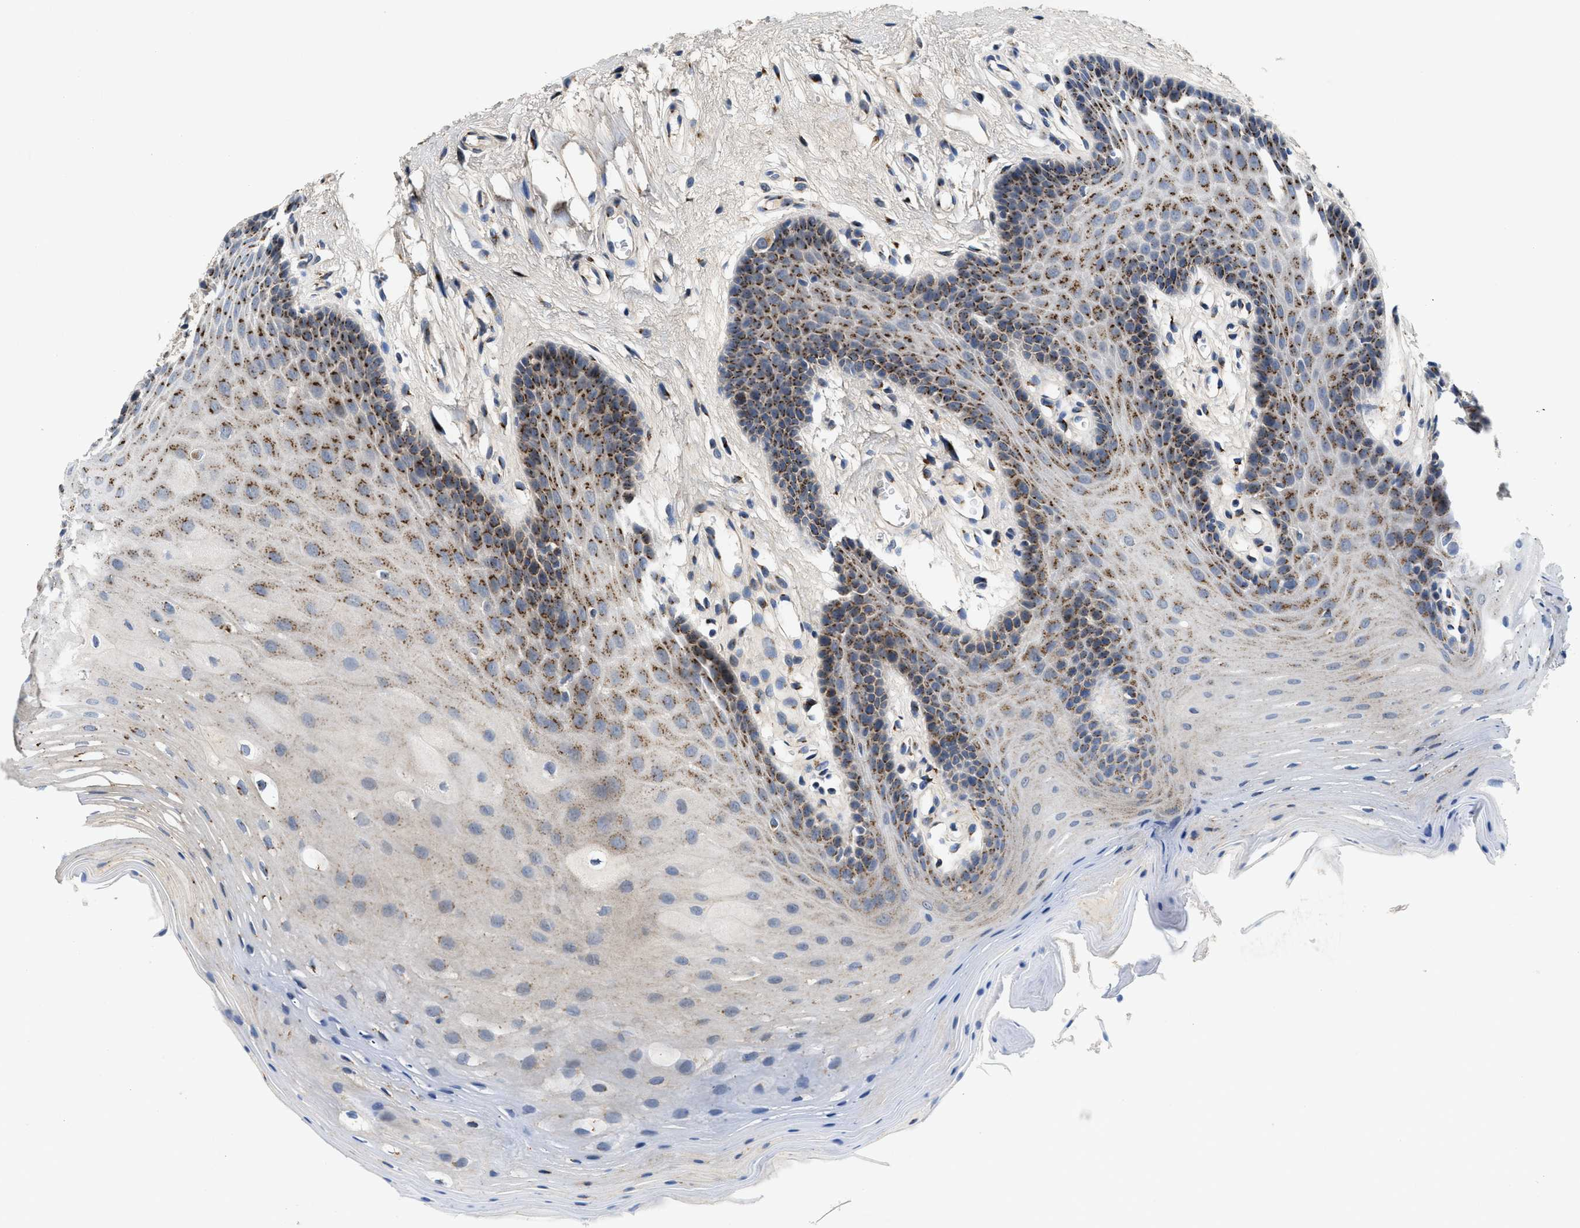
{"staining": {"intensity": "moderate", "quantity": "25%-75%", "location": "cytoplasmic/membranous"}, "tissue": "oral mucosa", "cell_type": "Squamous epithelial cells", "image_type": "normal", "snomed": [{"axis": "morphology", "description": "Normal tissue, NOS"}, {"axis": "morphology", "description": "Squamous cell carcinoma, NOS"}, {"axis": "topography", "description": "Oral tissue"}, {"axis": "topography", "description": "Head-Neck"}], "caption": "This histopathology image demonstrates immunohistochemistry (IHC) staining of normal oral mucosa, with medium moderate cytoplasmic/membranous expression in approximately 25%-75% of squamous epithelial cells.", "gene": "ZNF70", "patient": {"sex": "male", "age": 71}}